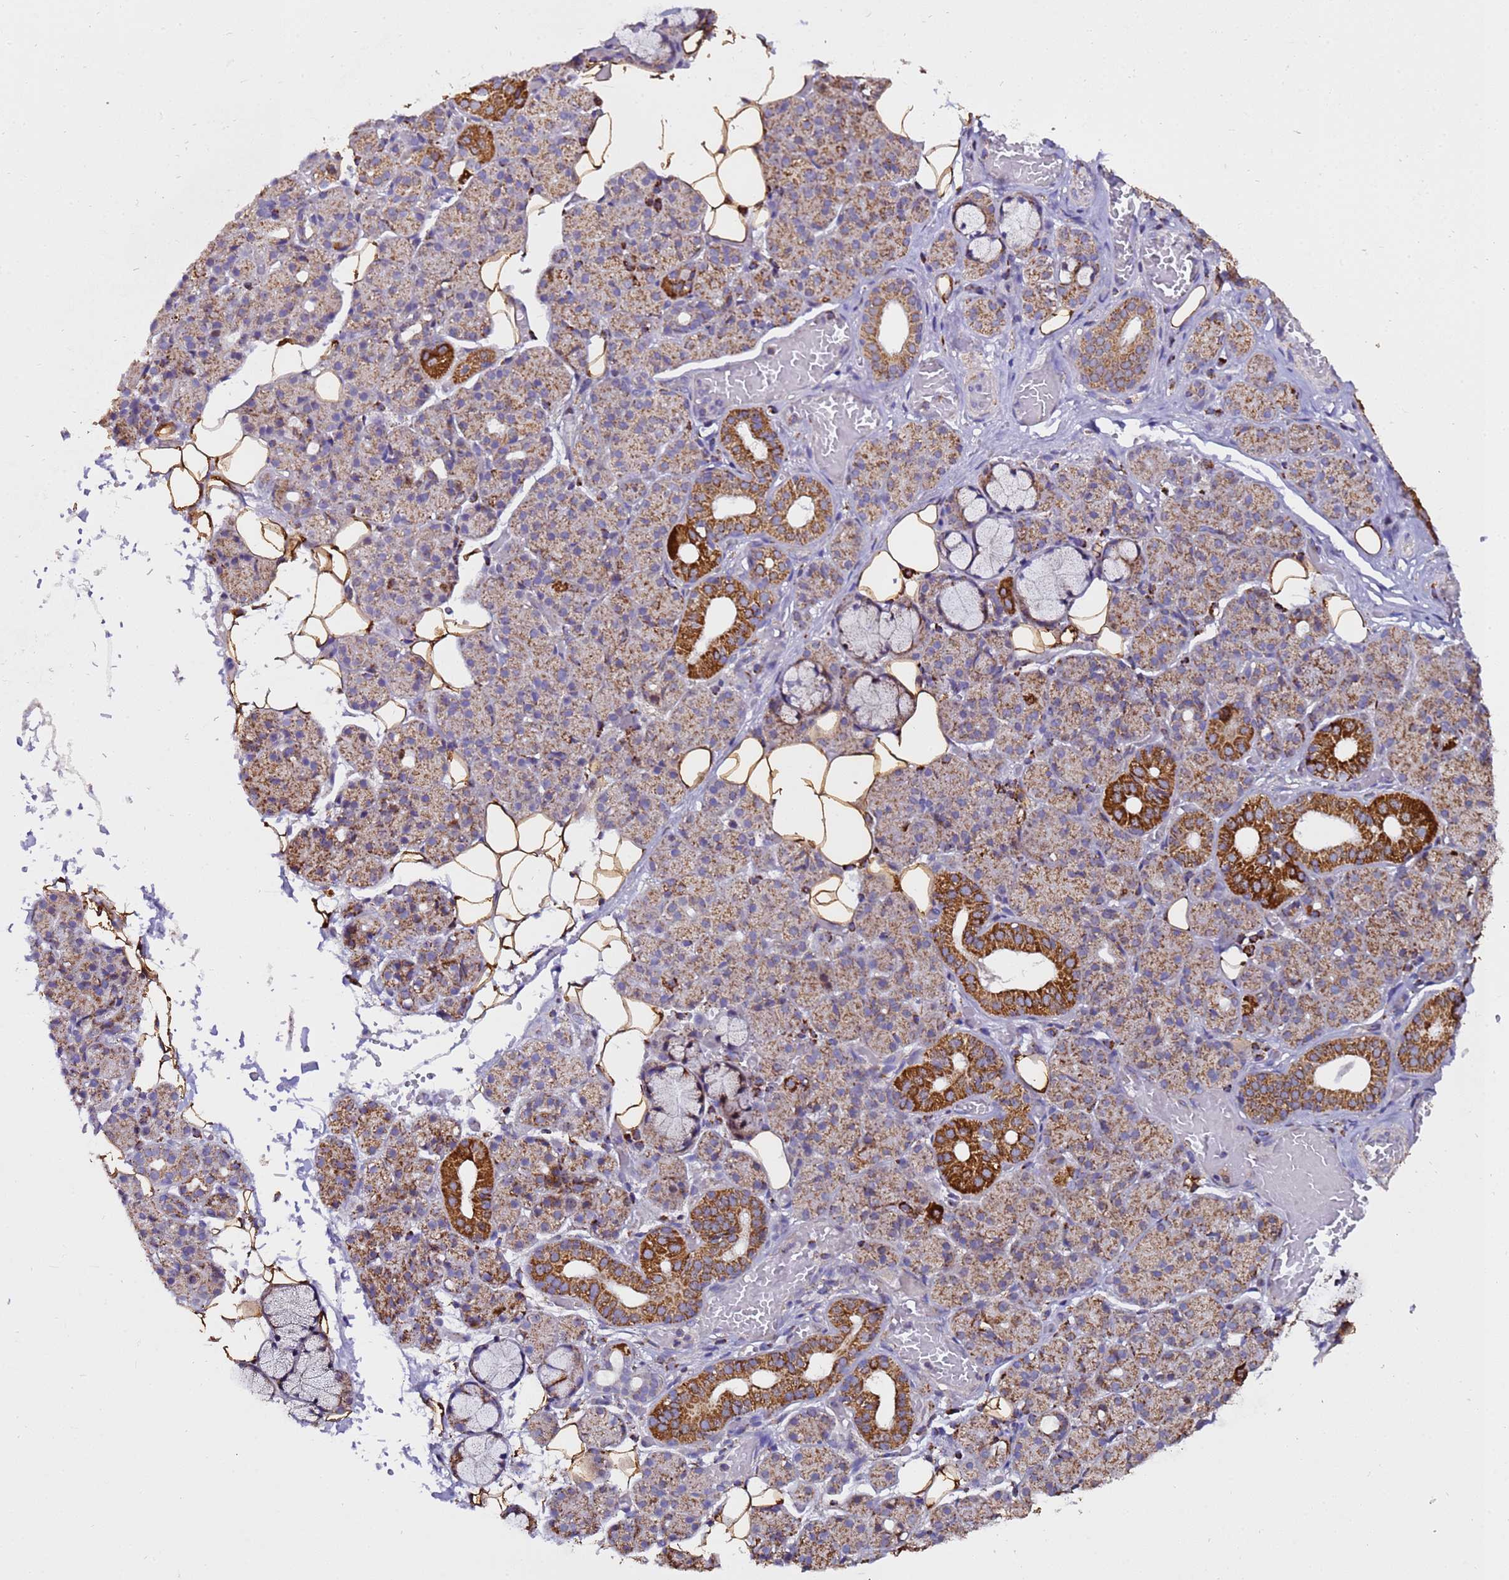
{"staining": {"intensity": "strong", "quantity": ">75%", "location": "cytoplasmic/membranous"}, "tissue": "salivary gland", "cell_type": "Glandular cells", "image_type": "normal", "snomed": [{"axis": "morphology", "description": "Normal tissue, NOS"}, {"axis": "topography", "description": "Salivary gland"}], "caption": "IHC (DAB) staining of benign human salivary gland exhibits strong cytoplasmic/membranous protein expression in about >75% of glandular cells.", "gene": "MRPS12", "patient": {"sex": "male", "age": 63}}